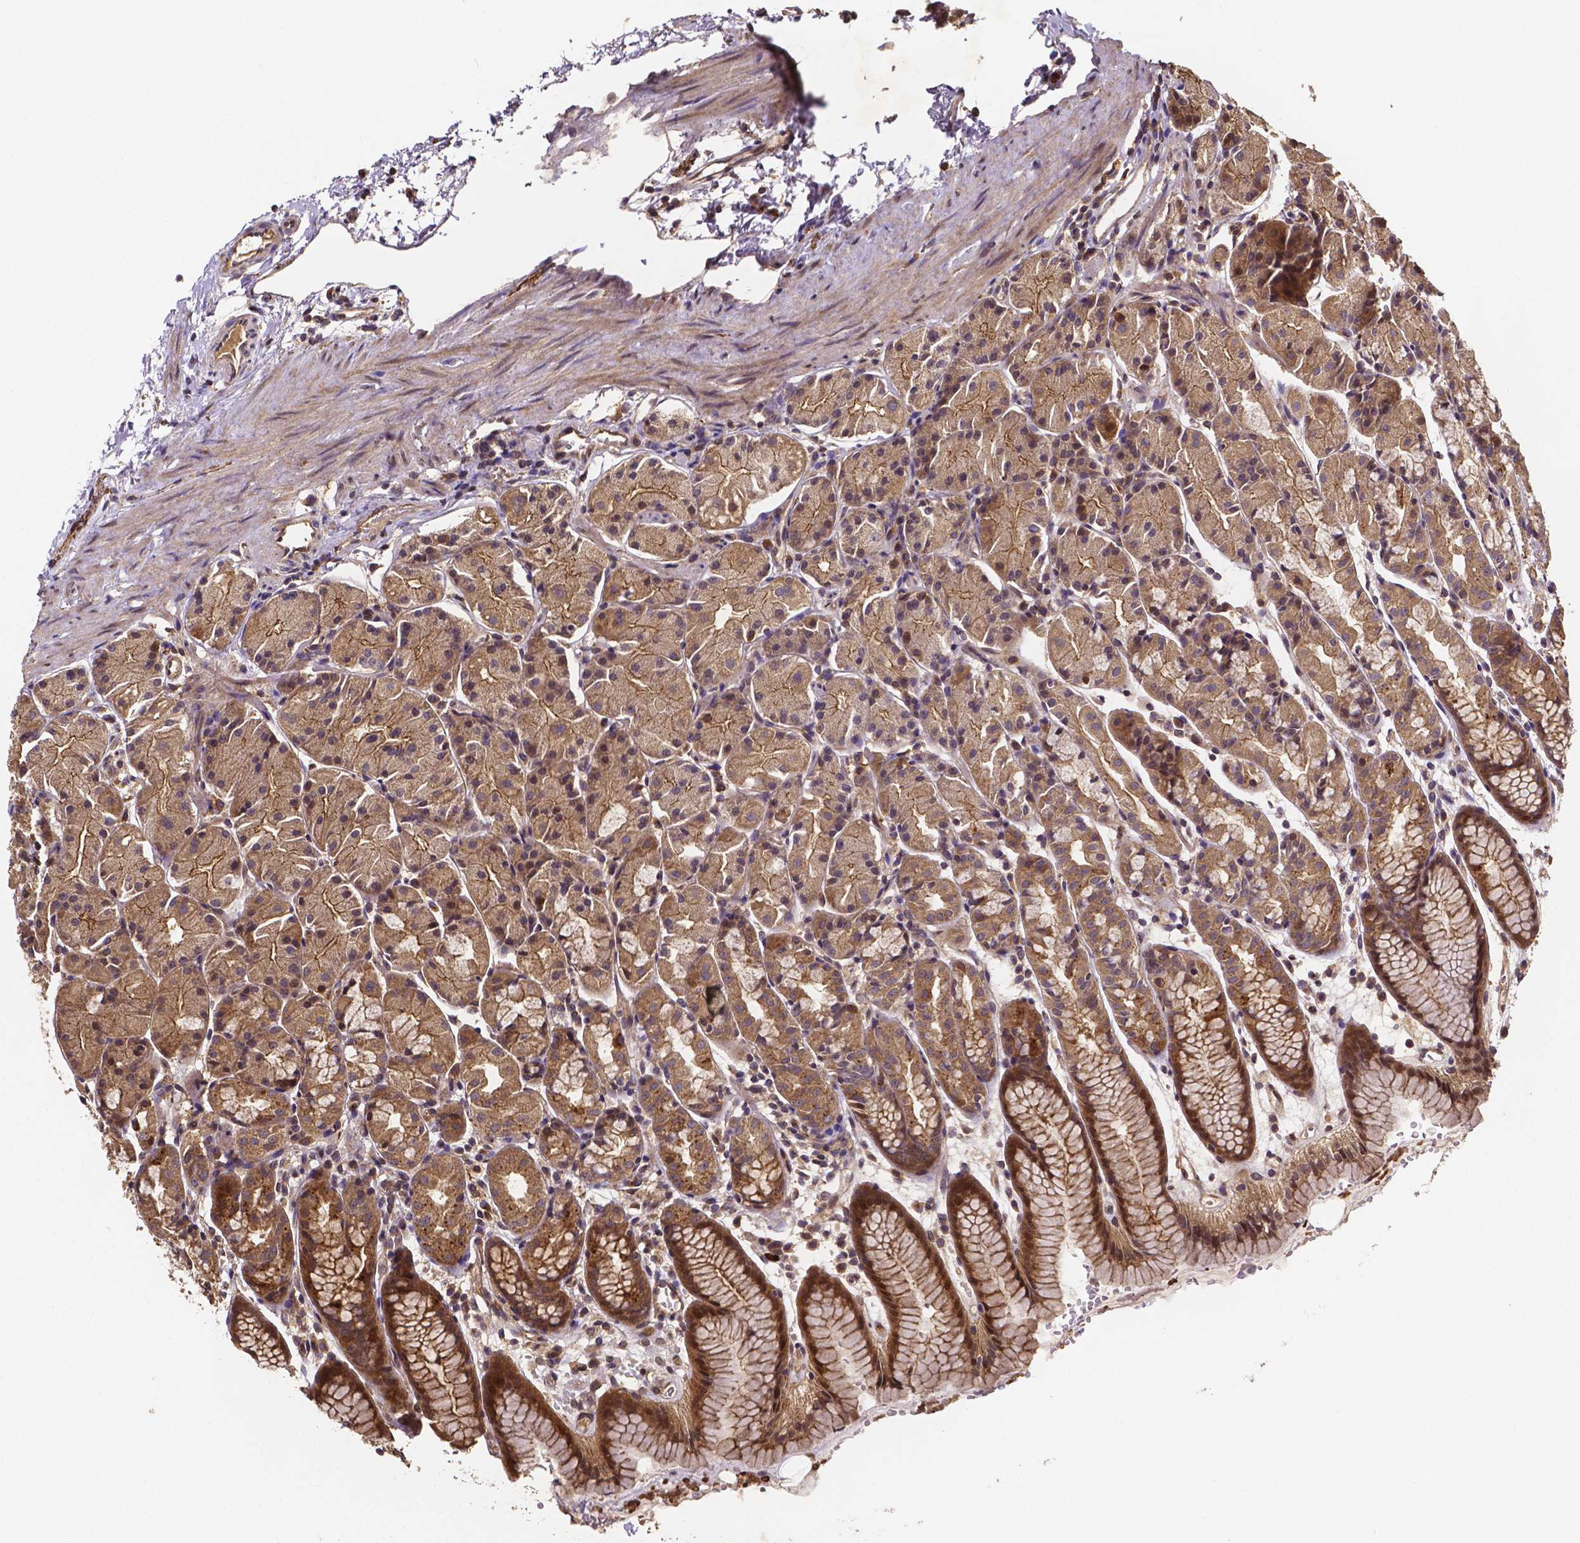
{"staining": {"intensity": "moderate", "quantity": ">75%", "location": "cytoplasmic/membranous"}, "tissue": "stomach", "cell_type": "Glandular cells", "image_type": "normal", "snomed": [{"axis": "morphology", "description": "Normal tissue, NOS"}, {"axis": "topography", "description": "Stomach, upper"}], "caption": "DAB (3,3'-diaminobenzidine) immunohistochemical staining of normal stomach shows moderate cytoplasmic/membranous protein positivity in about >75% of glandular cells. The protein is shown in brown color, while the nuclei are stained blue.", "gene": "RNF123", "patient": {"sex": "male", "age": 47}}